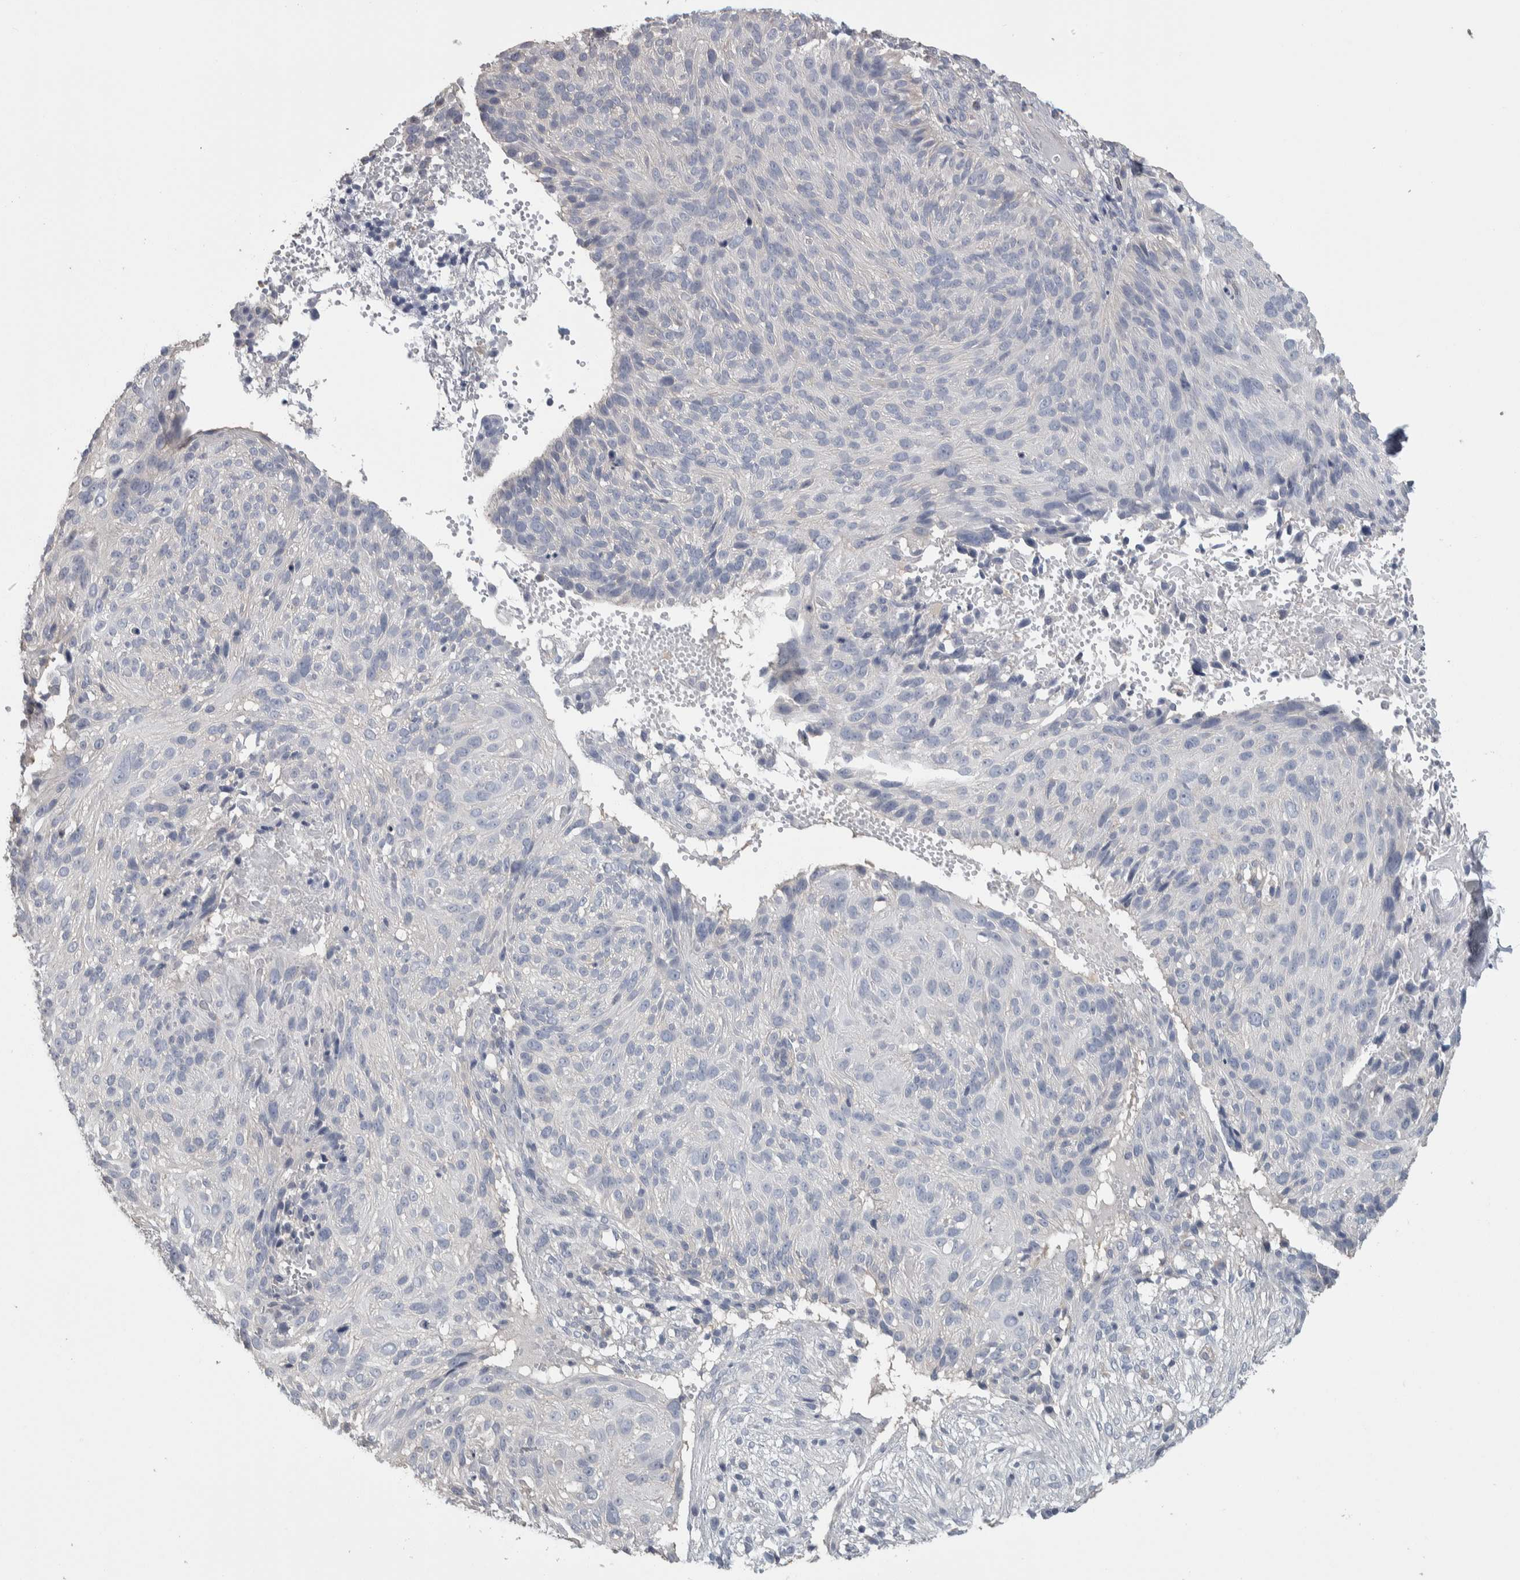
{"staining": {"intensity": "negative", "quantity": "none", "location": "none"}, "tissue": "cervical cancer", "cell_type": "Tumor cells", "image_type": "cancer", "snomed": [{"axis": "morphology", "description": "Squamous cell carcinoma, NOS"}, {"axis": "topography", "description": "Cervix"}], "caption": "This is a photomicrograph of IHC staining of squamous cell carcinoma (cervical), which shows no staining in tumor cells.", "gene": "GPHN", "patient": {"sex": "female", "age": 74}}